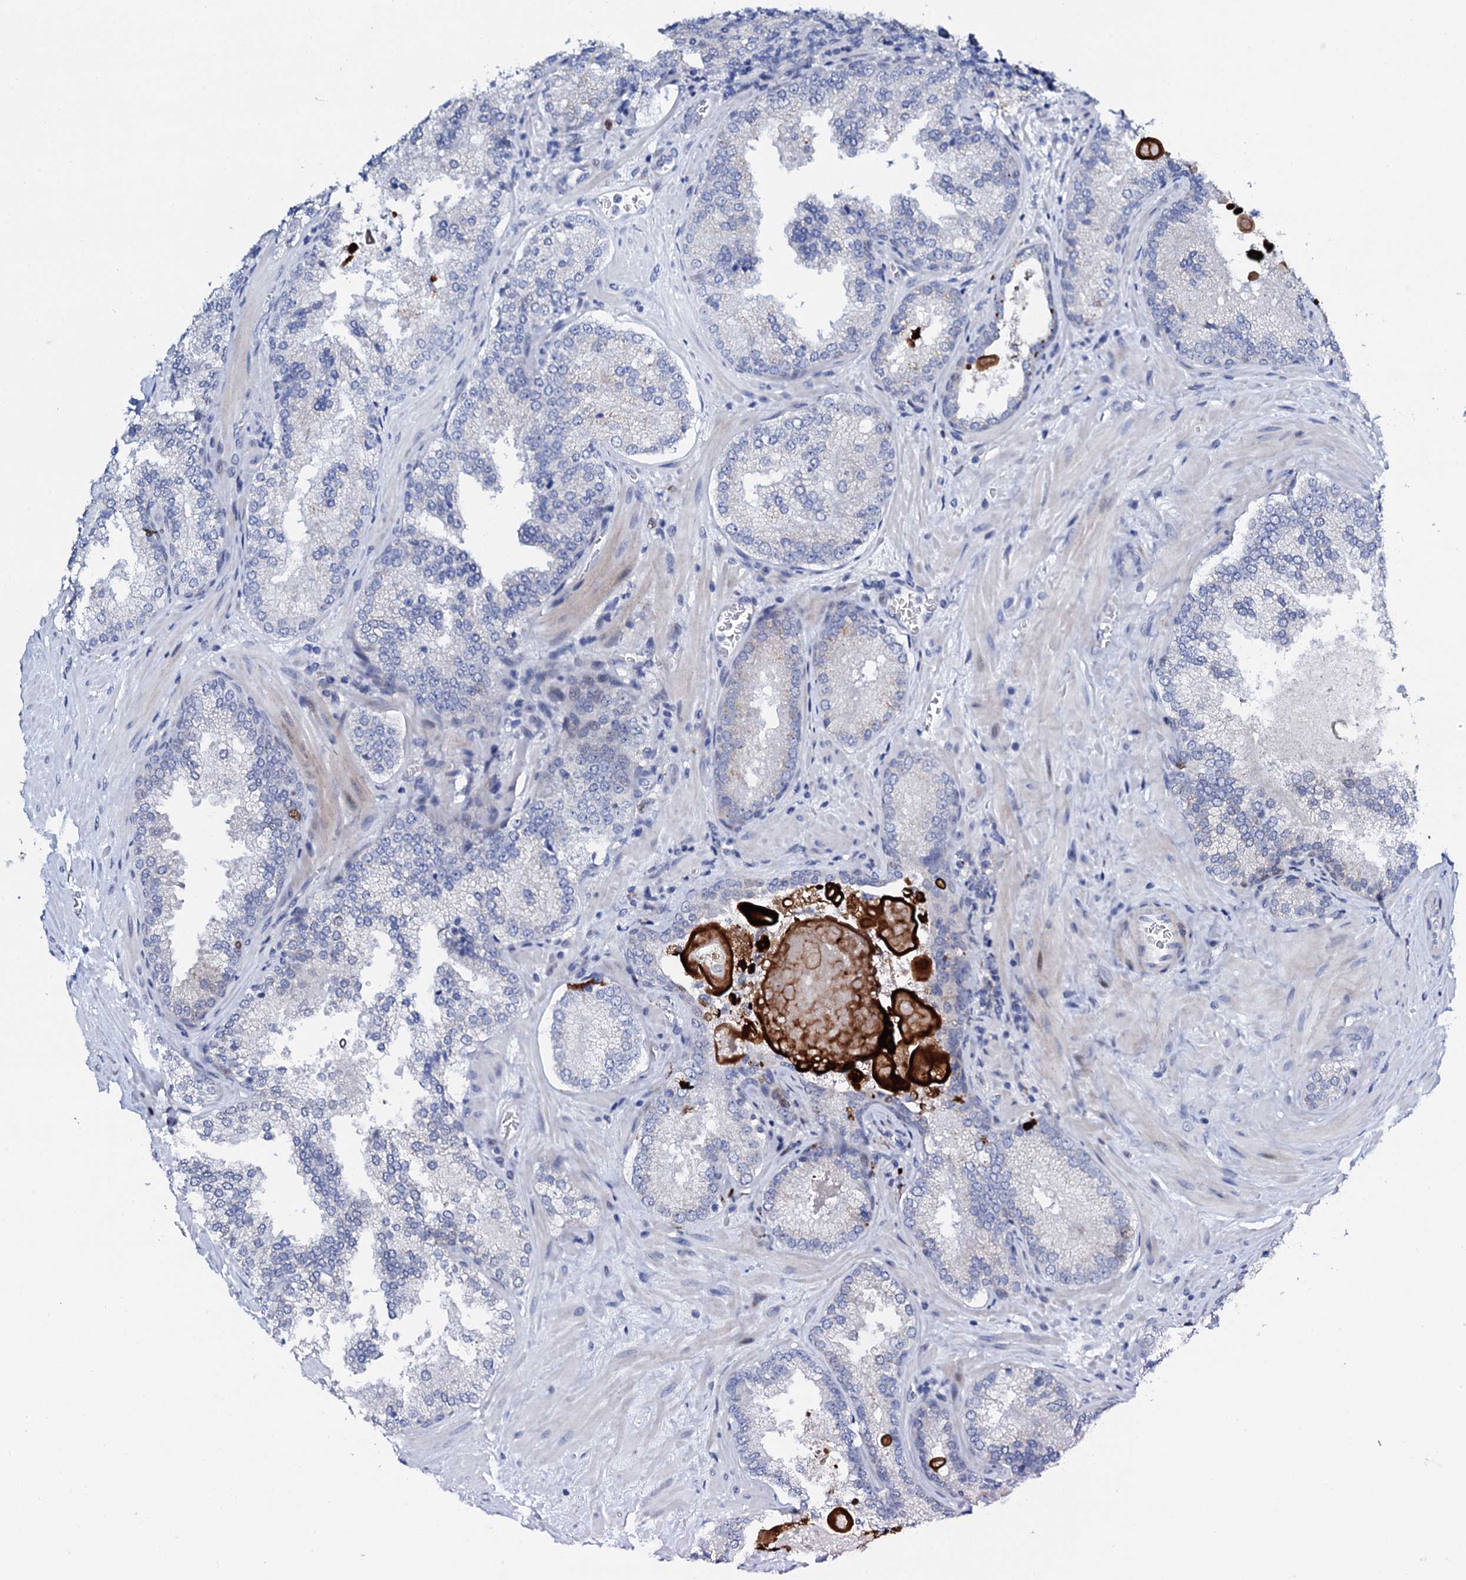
{"staining": {"intensity": "negative", "quantity": "none", "location": "none"}, "tissue": "prostate cancer", "cell_type": "Tumor cells", "image_type": "cancer", "snomed": [{"axis": "morphology", "description": "Adenocarcinoma, Low grade"}, {"axis": "topography", "description": "Prostate"}], "caption": "Human prostate cancer (adenocarcinoma (low-grade)) stained for a protein using IHC reveals no staining in tumor cells.", "gene": "NUDT13", "patient": {"sex": "male", "age": 74}}